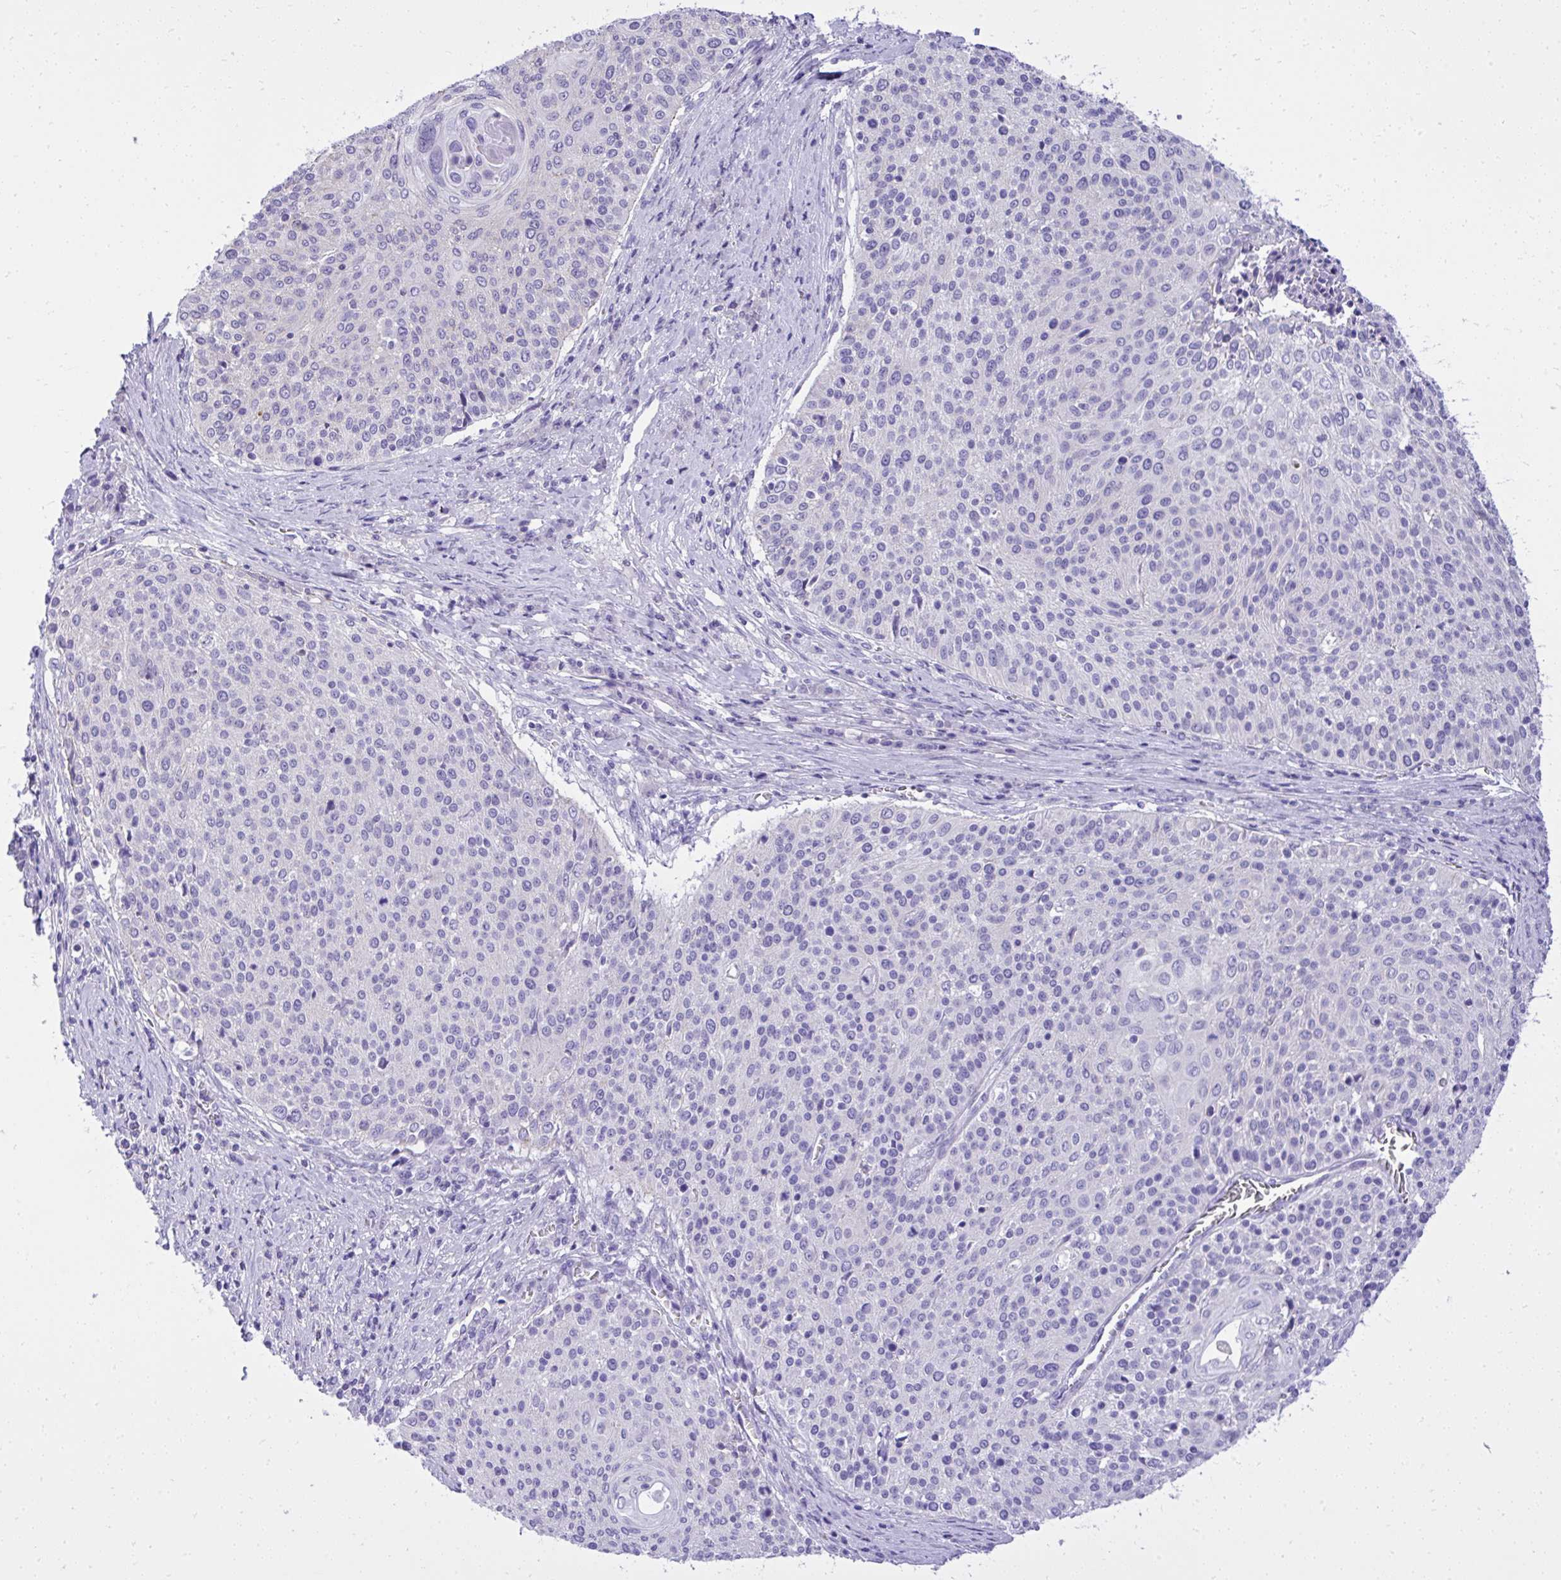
{"staining": {"intensity": "negative", "quantity": "none", "location": "none"}, "tissue": "cervical cancer", "cell_type": "Tumor cells", "image_type": "cancer", "snomed": [{"axis": "morphology", "description": "Squamous cell carcinoma, NOS"}, {"axis": "topography", "description": "Cervix"}], "caption": "High power microscopy photomicrograph of an immunohistochemistry (IHC) micrograph of cervical squamous cell carcinoma, revealing no significant staining in tumor cells. Brightfield microscopy of immunohistochemistry (IHC) stained with DAB (brown) and hematoxylin (blue), captured at high magnification.", "gene": "ST6GALNAC3", "patient": {"sex": "female", "age": 31}}